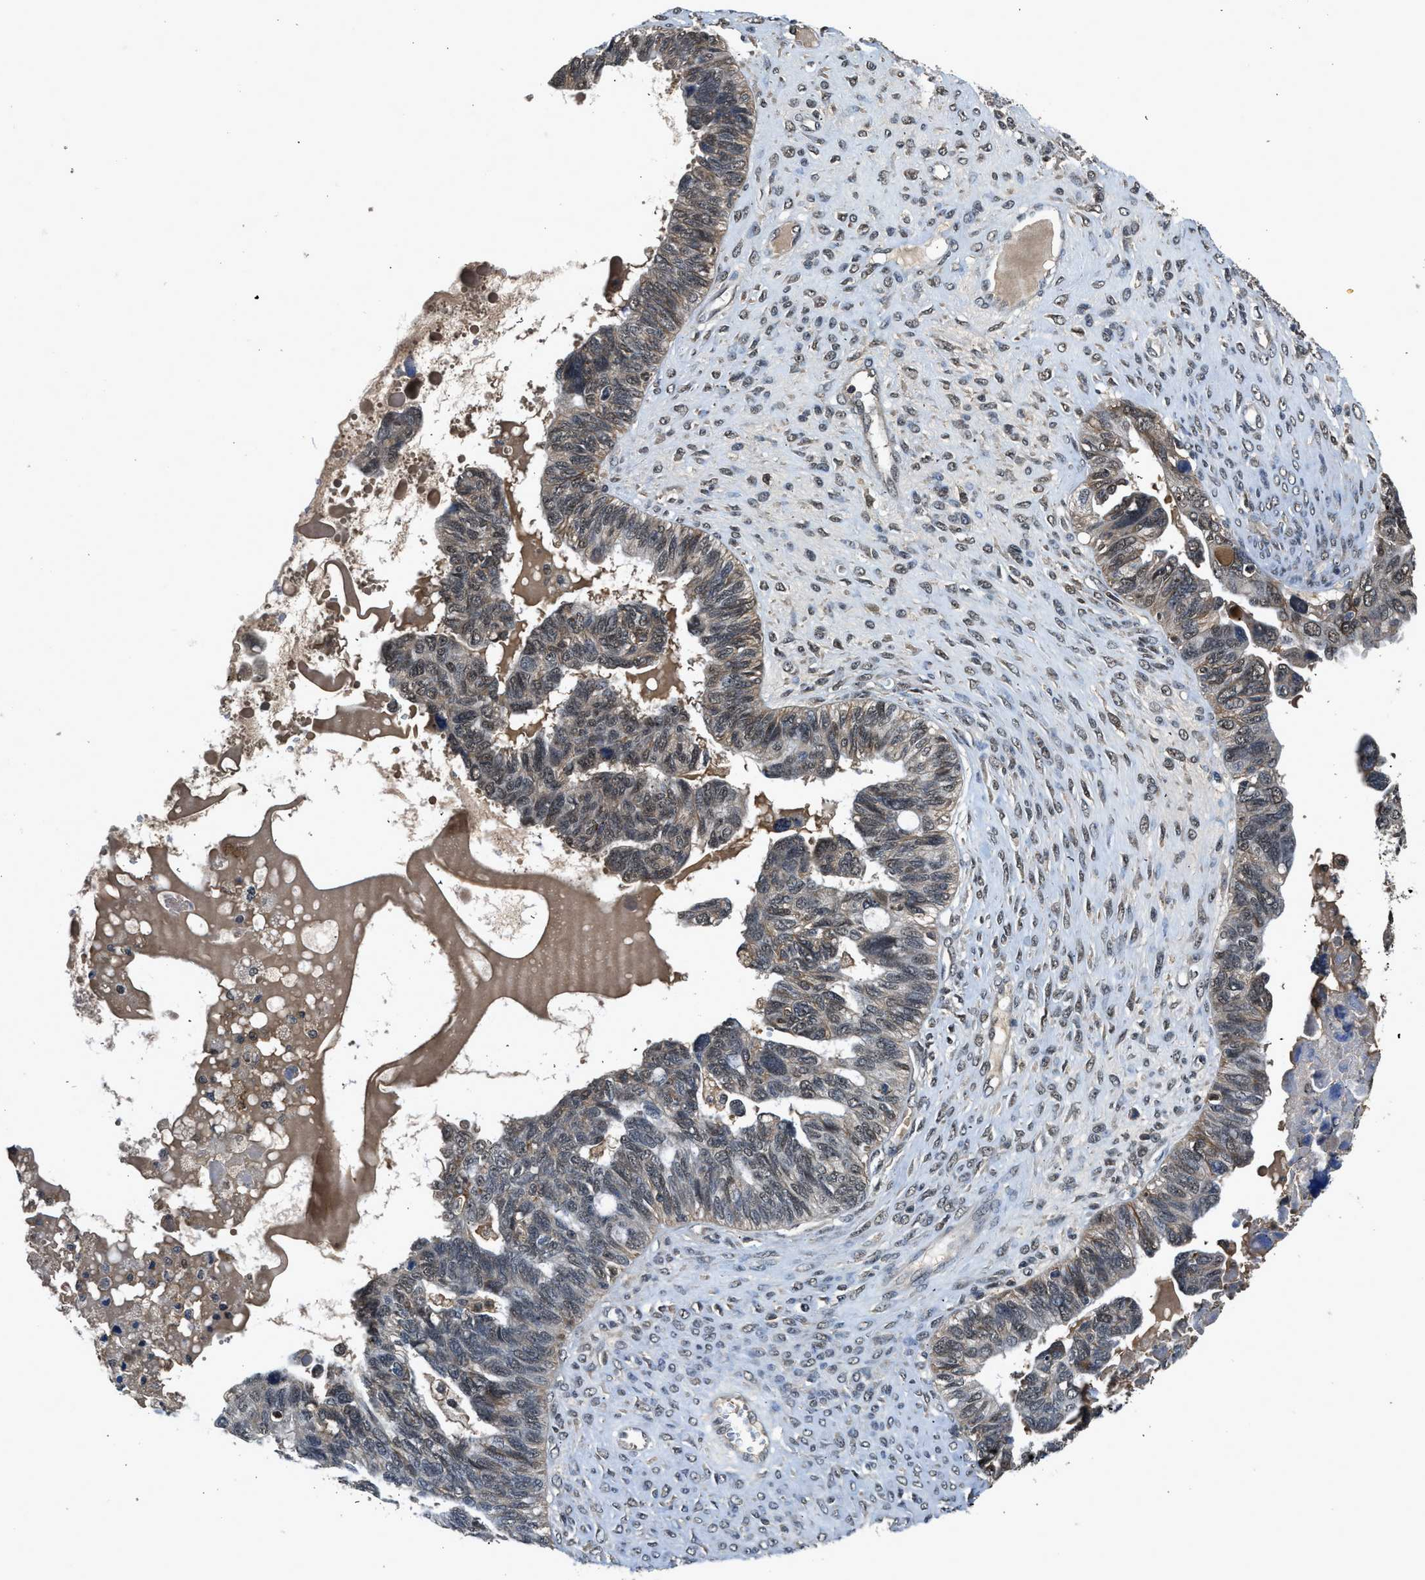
{"staining": {"intensity": "weak", "quantity": "25%-75%", "location": "cytoplasmic/membranous,nuclear"}, "tissue": "ovarian cancer", "cell_type": "Tumor cells", "image_type": "cancer", "snomed": [{"axis": "morphology", "description": "Cystadenocarcinoma, serous, NOS"}, {"axis": "topography", "description": "Ovary"}], "caption": "Weak cytoplasmic/membranous and nuclear positivity is appreciated in approximately 25%-75% of tumor cells in ovarian serous cystadenocarcinoma. The staining was performed using DAB, with brown indicating positive protein expression. Nuclei are stained blue with hematoxylin.", "gene": "SLC15A4", "patient": {"sex": "female", "age": 79}}